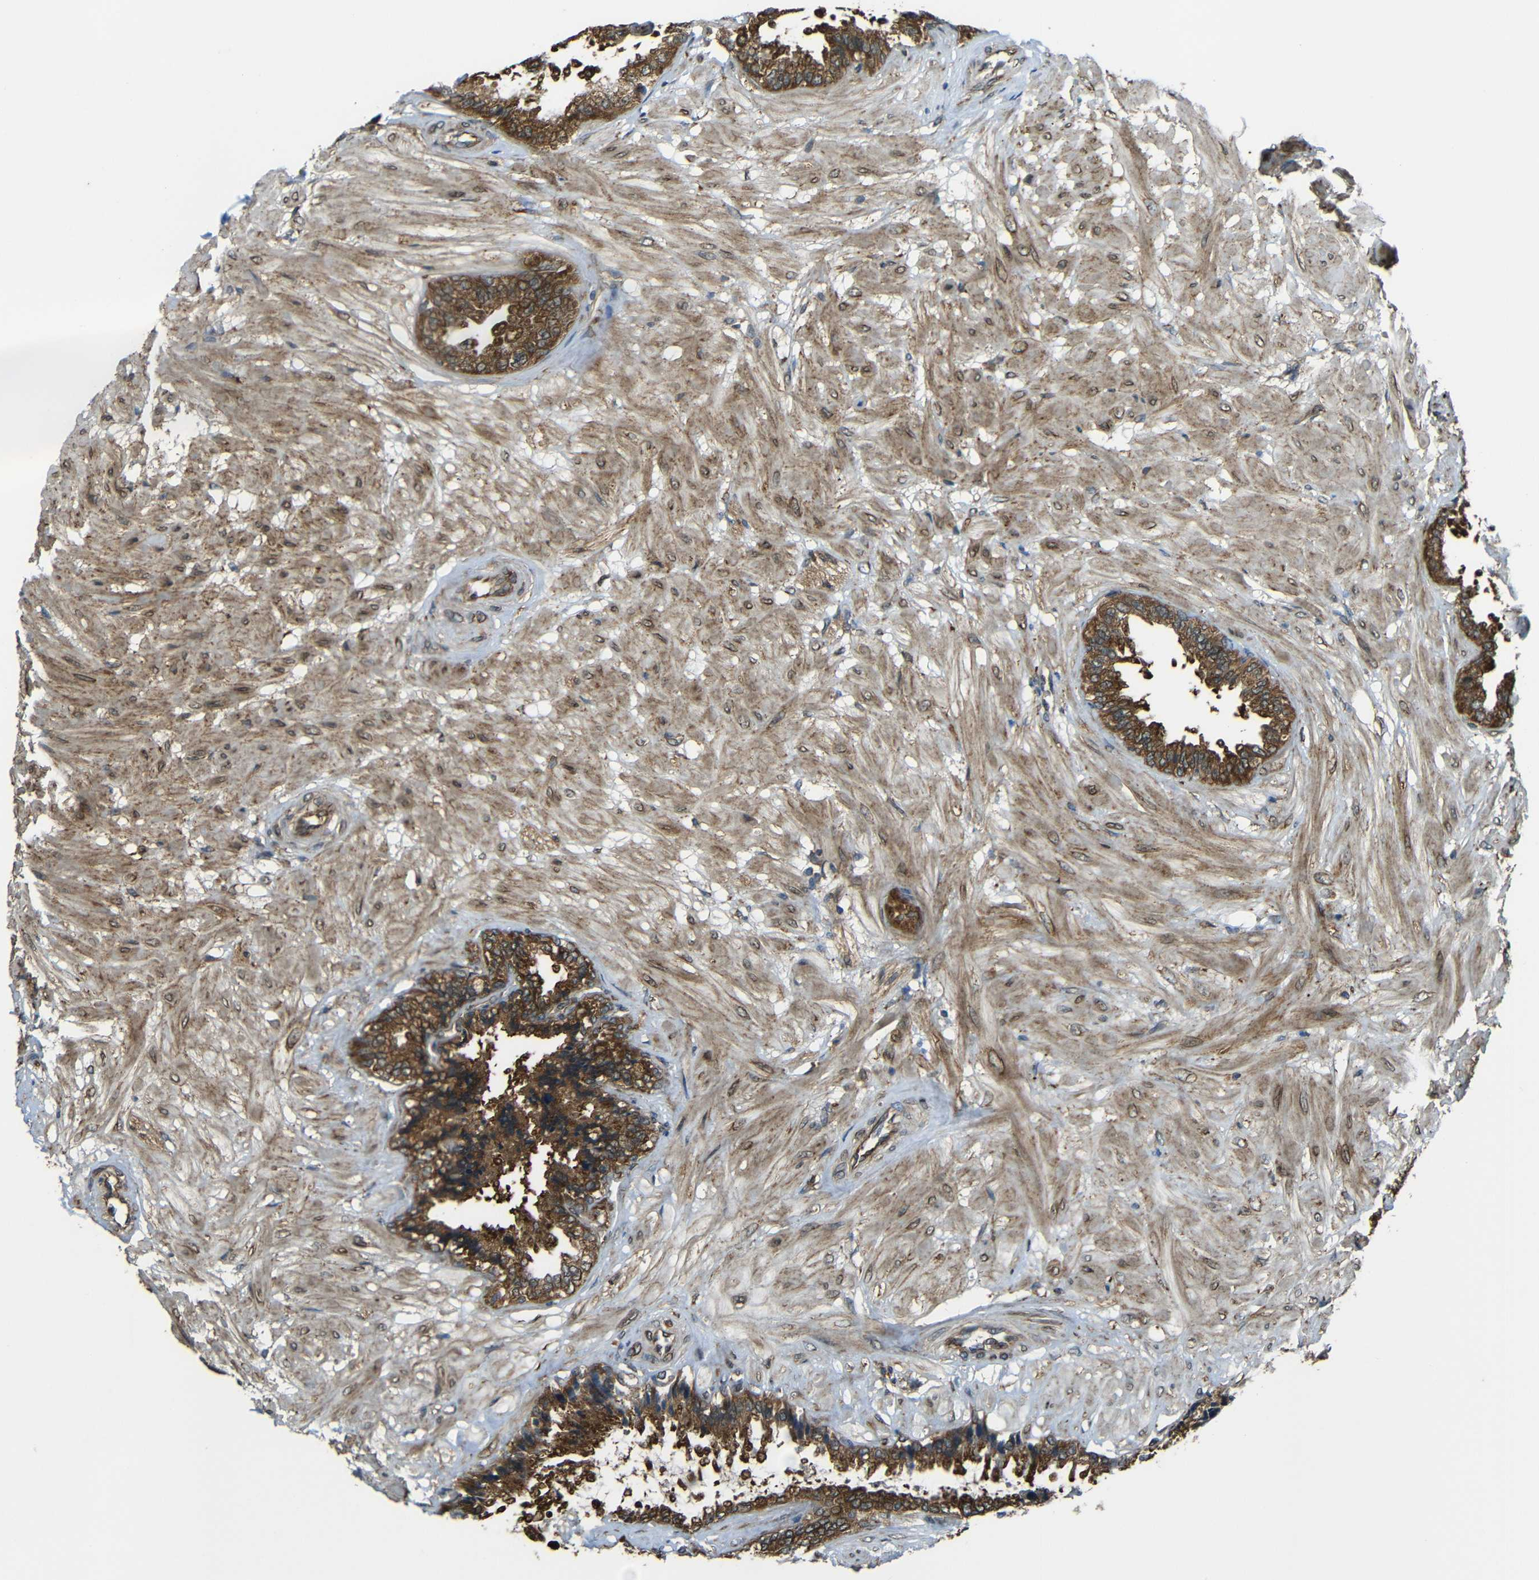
{"staining": {"intensity": "strong", "quantity": "25%-75%", "location": "cytoplasmic/membranous"}, "tissue": "seminal vesicle", "cell_type": "Glandular cells", "image_type": "normal", "snomed": [{"axis": "morphology", "description": "Normal tissue, NOS"}, {"axis": "topography", "description": "Seminal veicle"}], "caption": "A histopathology image showing strong cytoplasmic/membranous positivity in about 25%-75% of glandular cells in unremarkable seminal vesicle, as visualized by brown immunohistochemical staining.", "gene": "VAPB", "patient": {"sex": "male", "age": 46}}